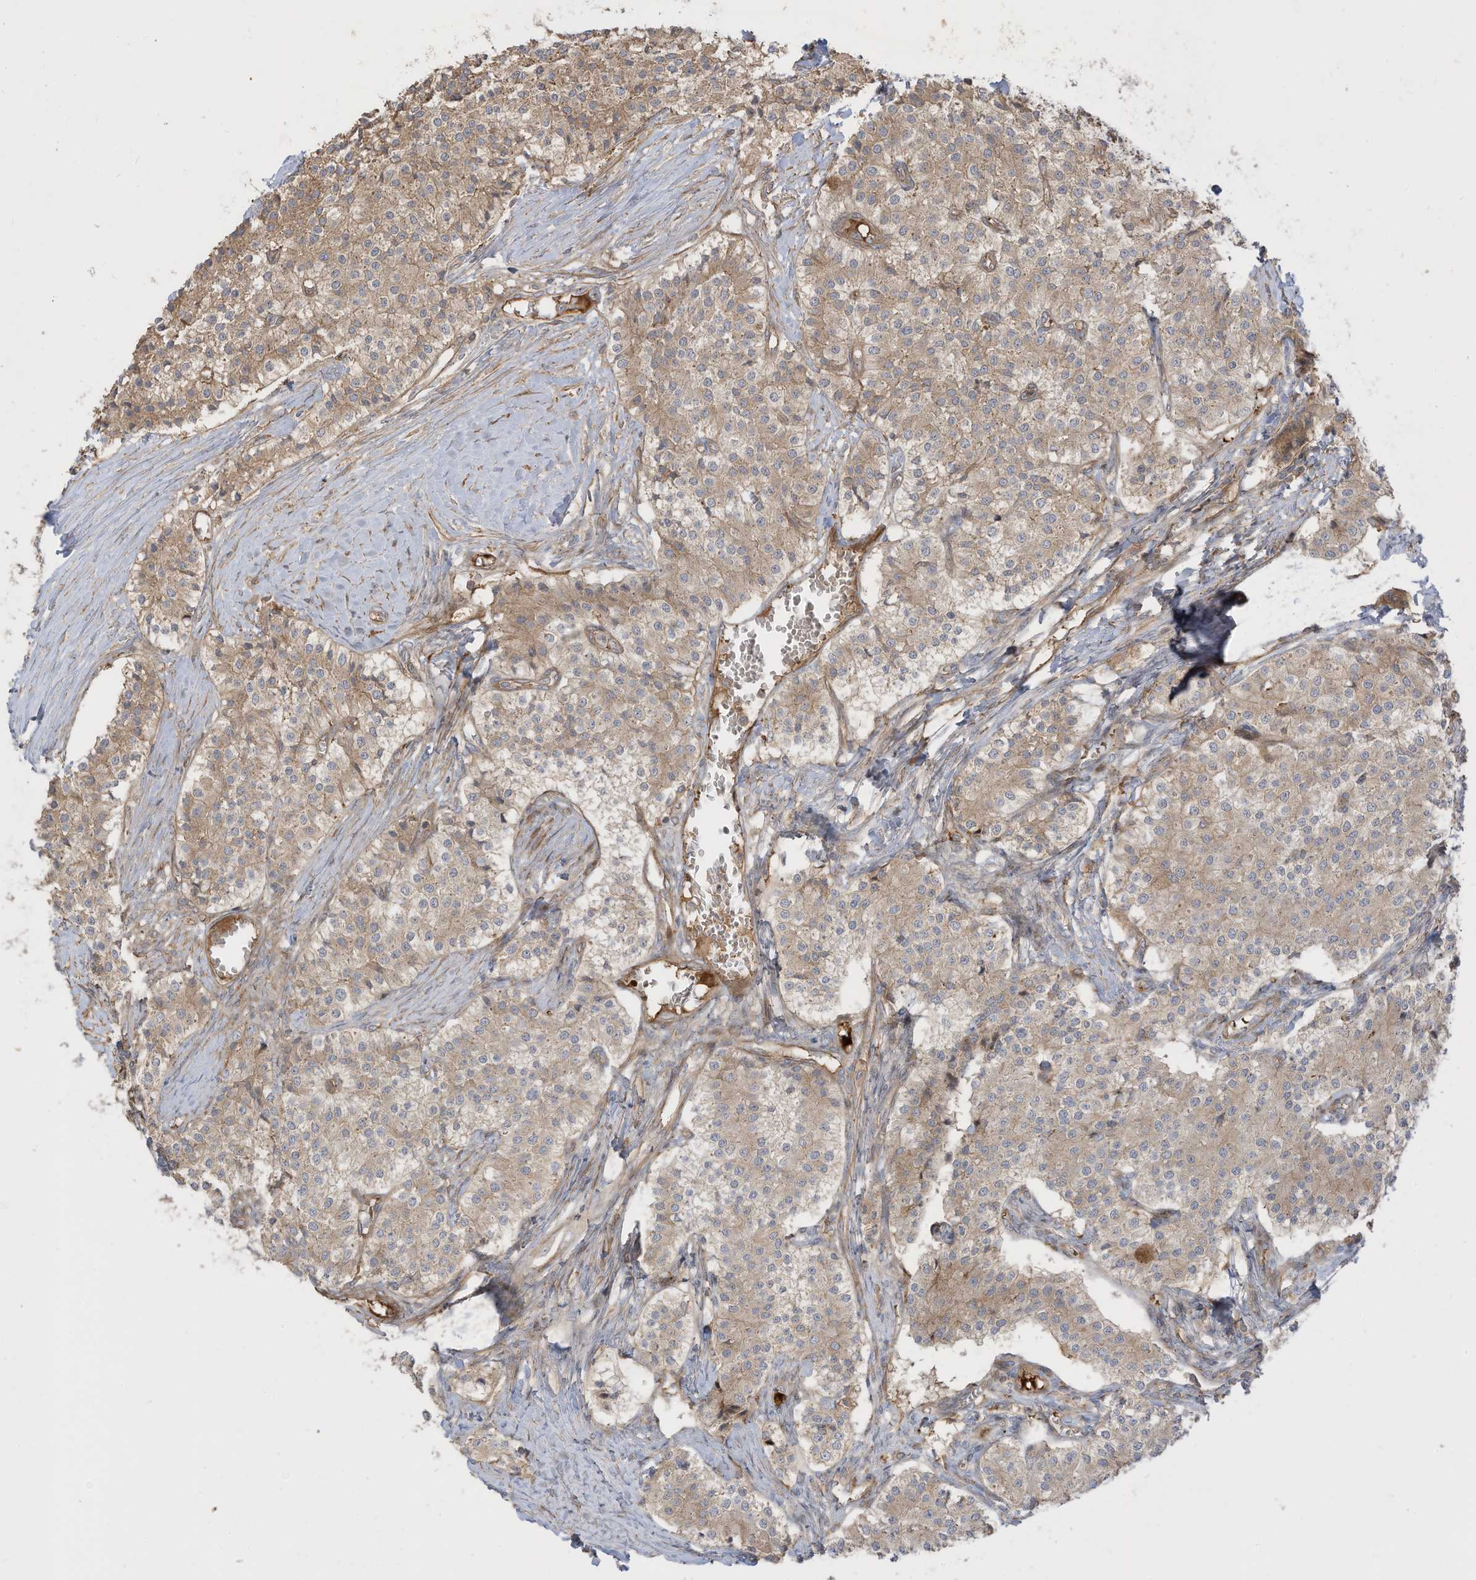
{"staining": {"intensity": "weak", "quantity": ">75%", "location": "cytoplasmic/membranous"}, "tissue": "carcinoid", "cell_type": "Tumor cells", "image_type": "cancer", "snomed": [{"axis": "morphology", "description": "Carcinoid, malignant, NOS"}, {"axis": "topography", "description": "Colon"}], "caption": "Malignant carcinoid tissue shows weak cytoplasmic/membranous staining in approximately >75% of tumor cells, visualized by immunohistochemistry.", "gene": "ENTR1", "patient": {"sex": "female", "age": 52}}